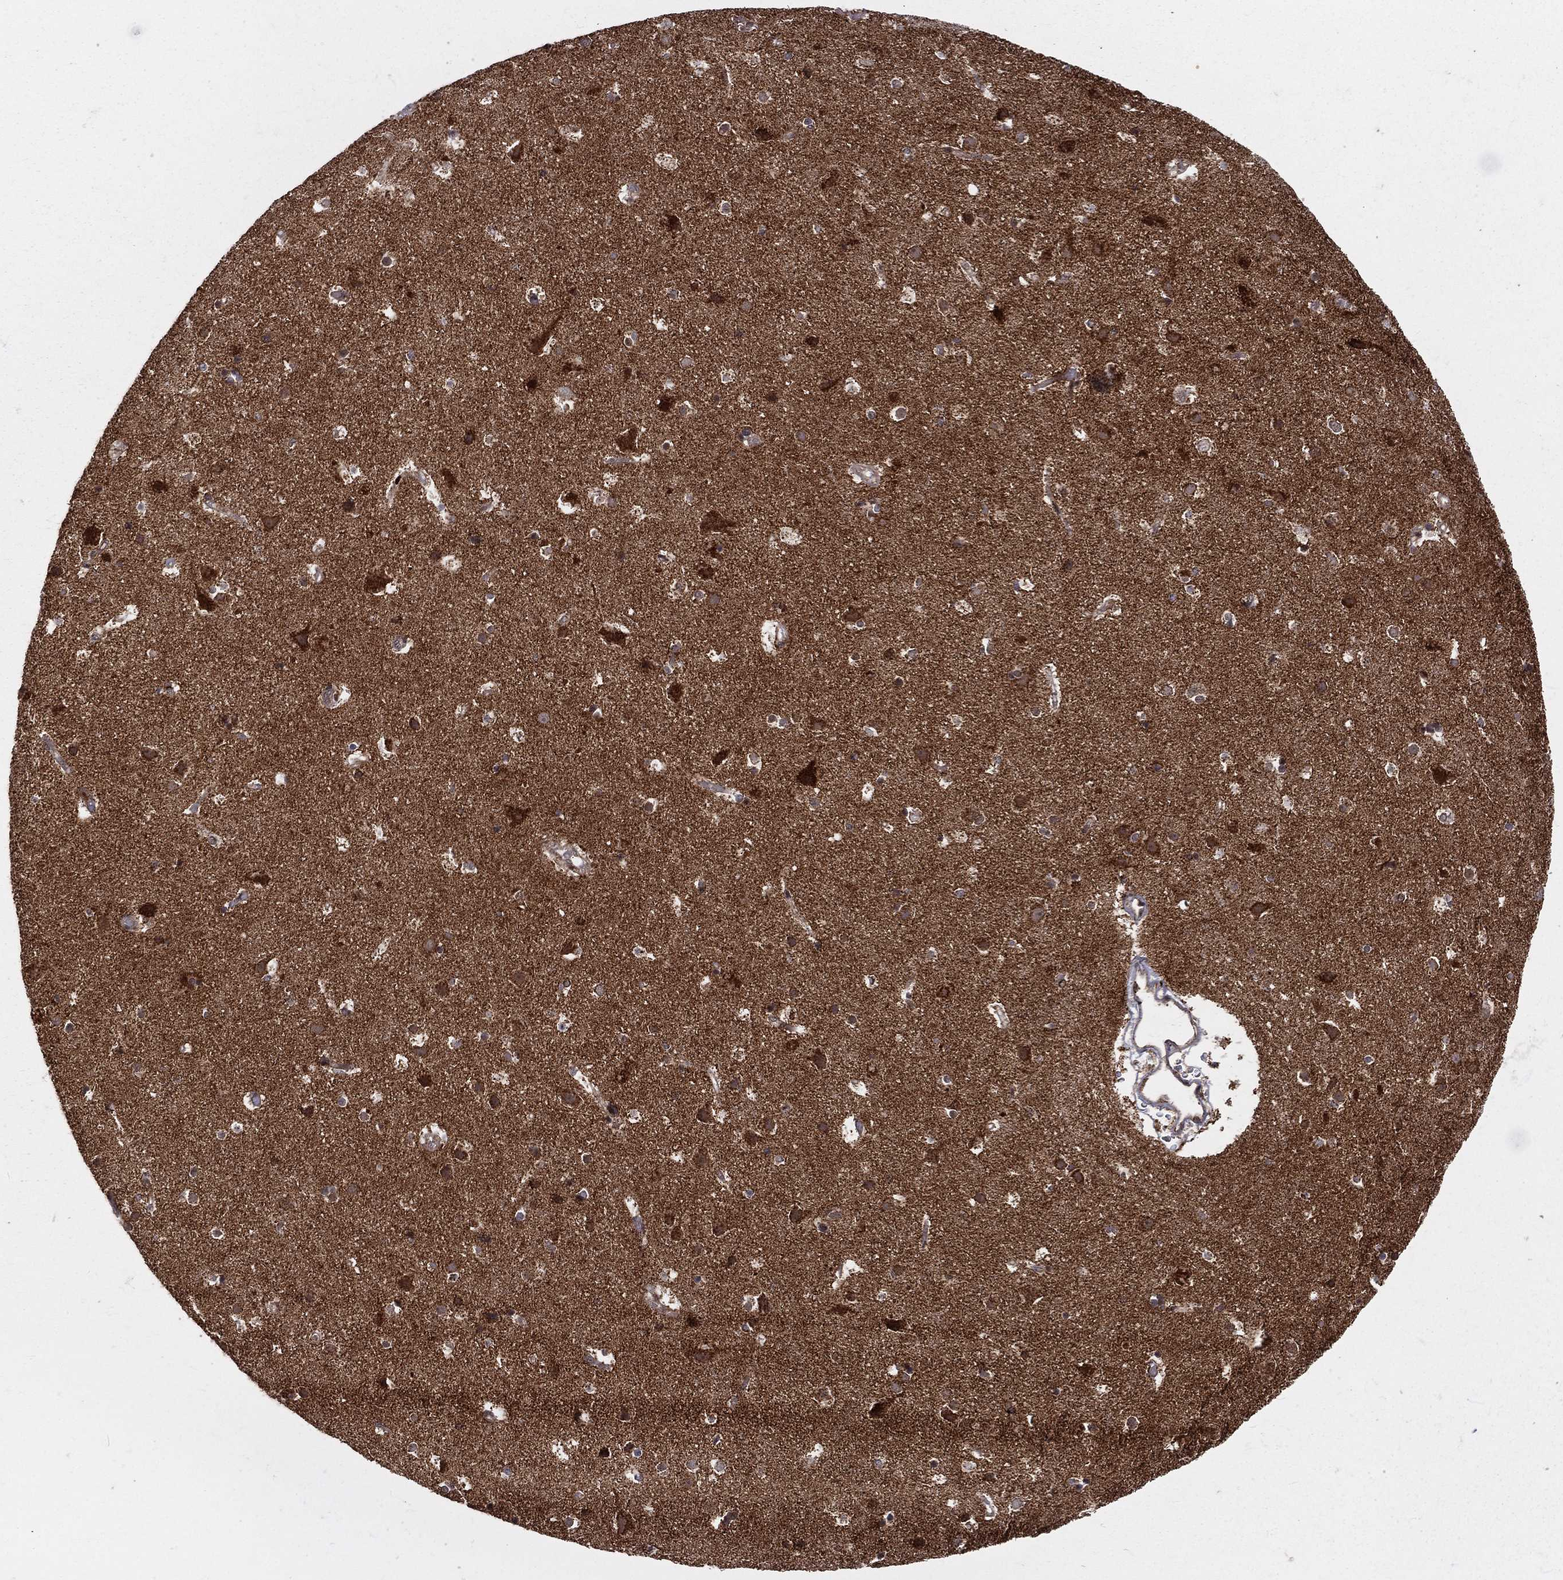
{"staining": {"intensity": "negative", "quantity": "none", "location": "none"}, "tissue": "cerebral cortex", "cell_type": "Endothelial cells", "image_type": "normal", "snomed": [{"axis": "morphology", "description": "Normal tissue, NOS"}, {"axis": "topography", "description": "Cerebral cortex"}], "caption": "Histopathology image shows no protein expression in endothelial cells of normal cerebral cortex.", "gene": "MDM2", "patient": {"sex": "female", "age": 52}}